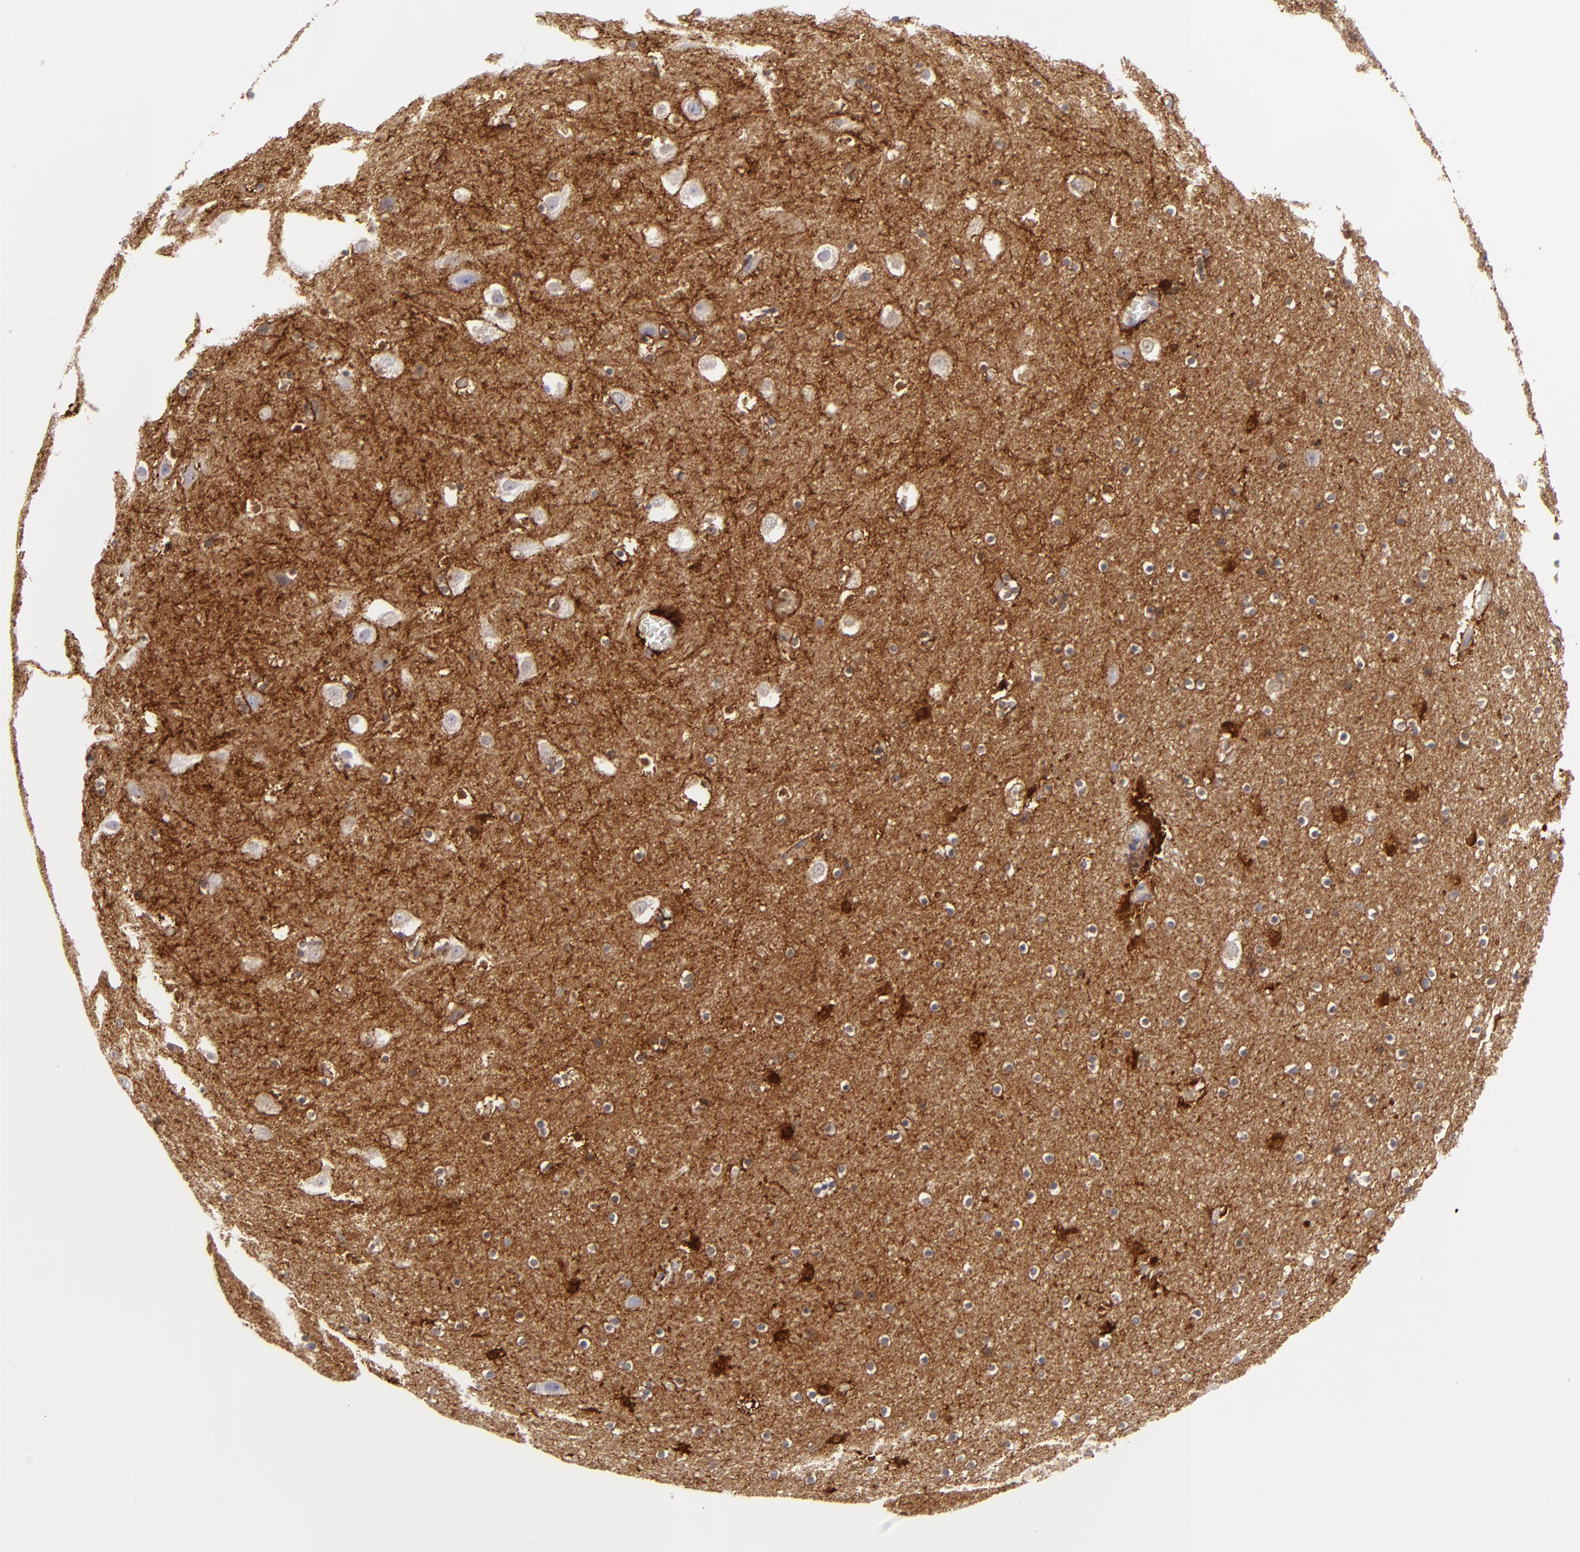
{"staining": {"intensity": "negative", "quantity": "none", "location": "none"}, "tissue": "hippocampus", "cell_type": "Glial cells", "image_type": "normal", "snomed": [{"axis": "morphology", "description": "Normal tissue, NOS"}, {"axis": "topography", "description": "Hippocampus"}], "caption": "Immunohistochemistry image of normal hippocampus stained for a protein (brown), which displays no staining in glial cells. Brightfield microscopy of immunohistochemistry (IHC) stained with DAB (3,3'-diaminobenzidine) (brown) and hematoxylin (blue), captured at high magnification.", "gene": "ALCAM", "patient": {"sex": "male", "age": 45}}